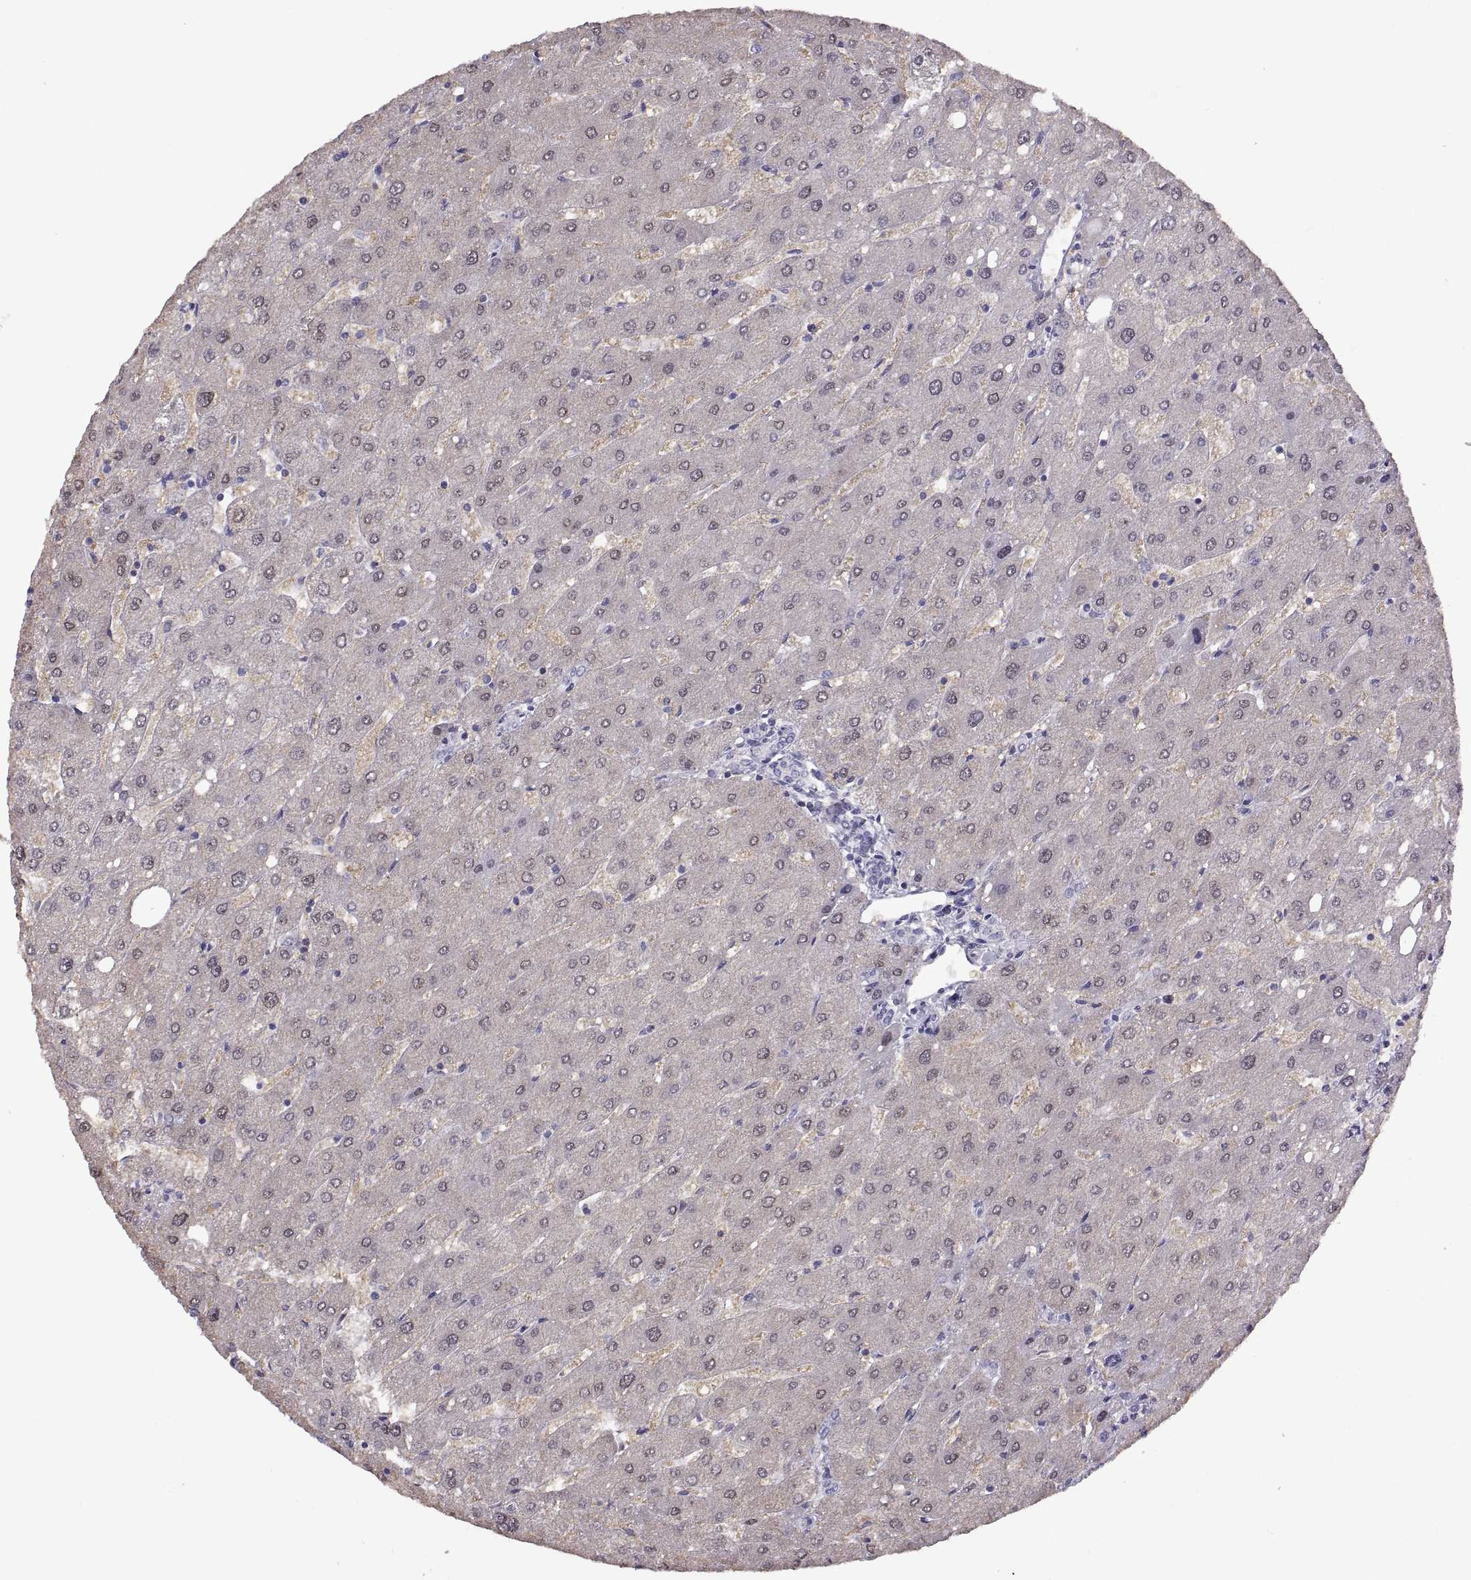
{"staining": {"intensity": "negative", "quantity": "none", "location": "none"}, "tissue": "liver", "cell_type": "Cholangiocytes", "image_type": "normal", "snomed": [{"axis": "morphology", "description": "Normal tissue, NOS"}, {"axis": "topography", "description": "Liver"}], "caption": "High power microscopy histopathology image of an immunohistochemistry micrograph of benign liver, revealing no significant expression in cholangiocytes.", "gene": "RDM1", "patient": {"sex": "male", "age": 67}}